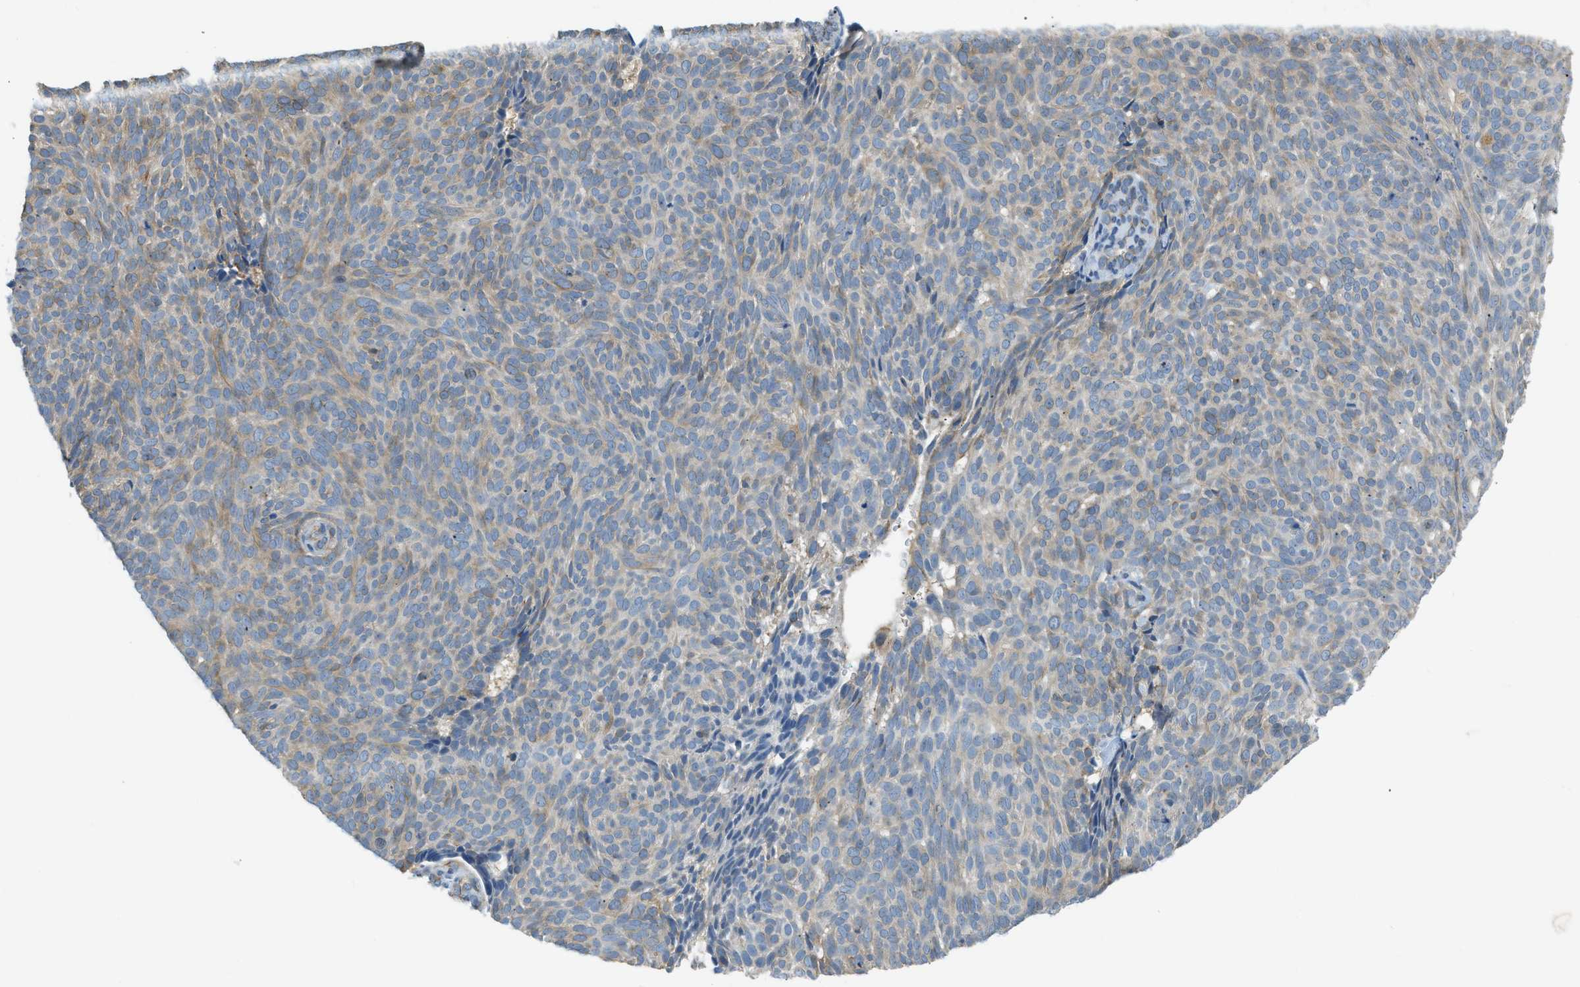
{"staining": {"intensity": "weak", "quantity": ">75%", "location": "cytoplasmic/membranous"}, "tissue": "skin cancer", "cell_type": "Tumor cells", "image_type": "cancer", "snomed": [{"axis": "morphology", "description": "Basal cell carcinoma"}, {"axis": "topography", "description": "Skin"}], "caption": "Immunohistochemical staining of skin cancer (basal cell carcinoma) shows weak cytoplasmic/membranous protein staining in approximately >75% of tumor cells.", "gene": "NME8", "patient": {"sex": "male", "age": 61}}